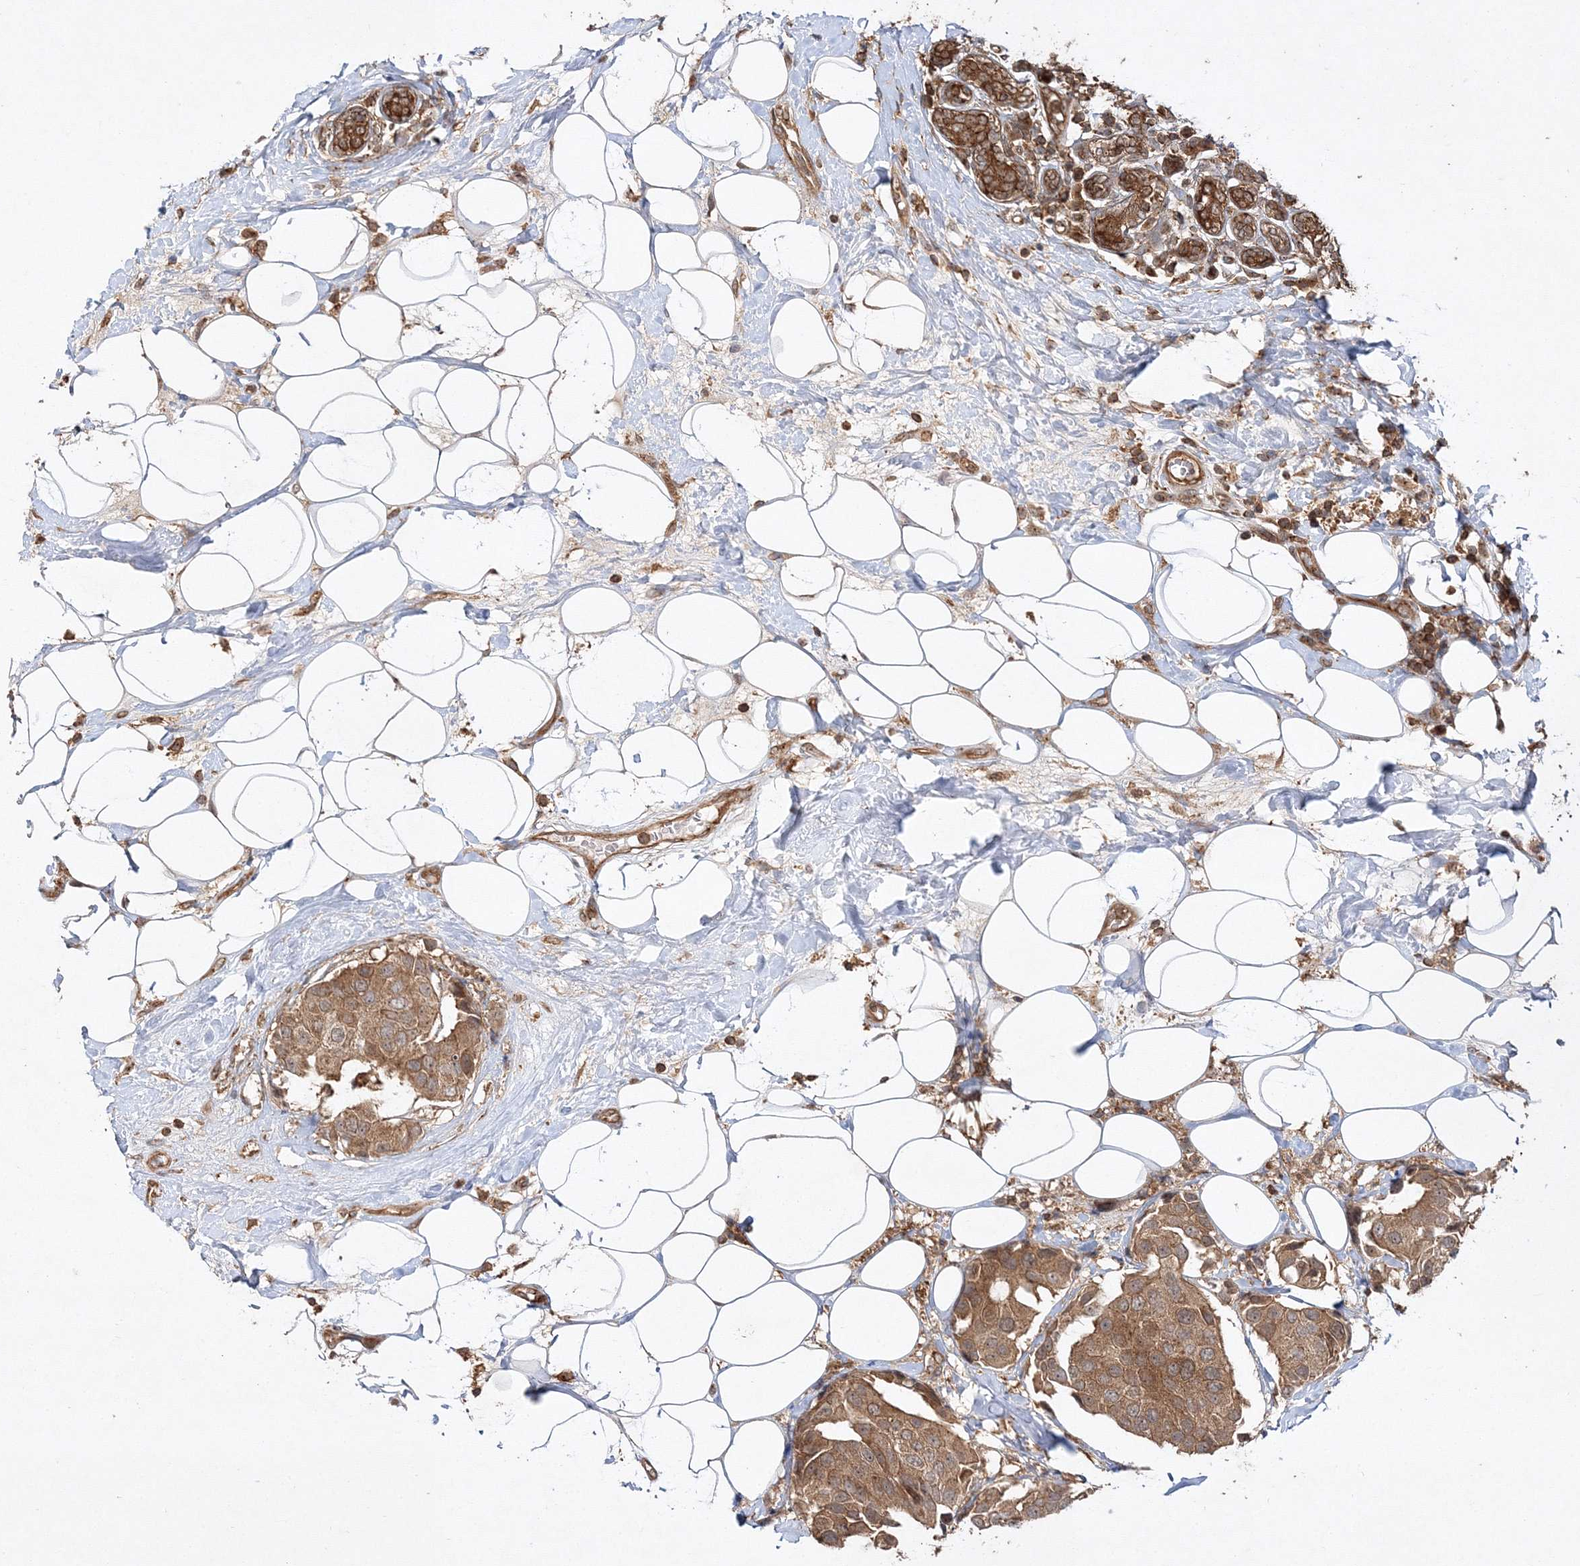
{"staining": {"intensity": "moderate", "quantity": ">75%", "location": "cytoplasmic/membranous"}, "tissue": "breast cancer", "cell_type": "Tumor cells", "image_type": "cancer", "snomed": [{"axis": "morphology", "description": "Normal tissue, NOS"}, {"axis": "morphology", "description": "Duct carcinoma"}, {"axis": "topography", "description": "Breast"}], "caption": "IHC image of breast cancer stained for a protein (brown), which reveals medium levels of moderate cytoplasmic/membranous expression in about >75% of tumor cells.", "gene": "WDR37", "patient": {"sex": "female", "age": 39}}